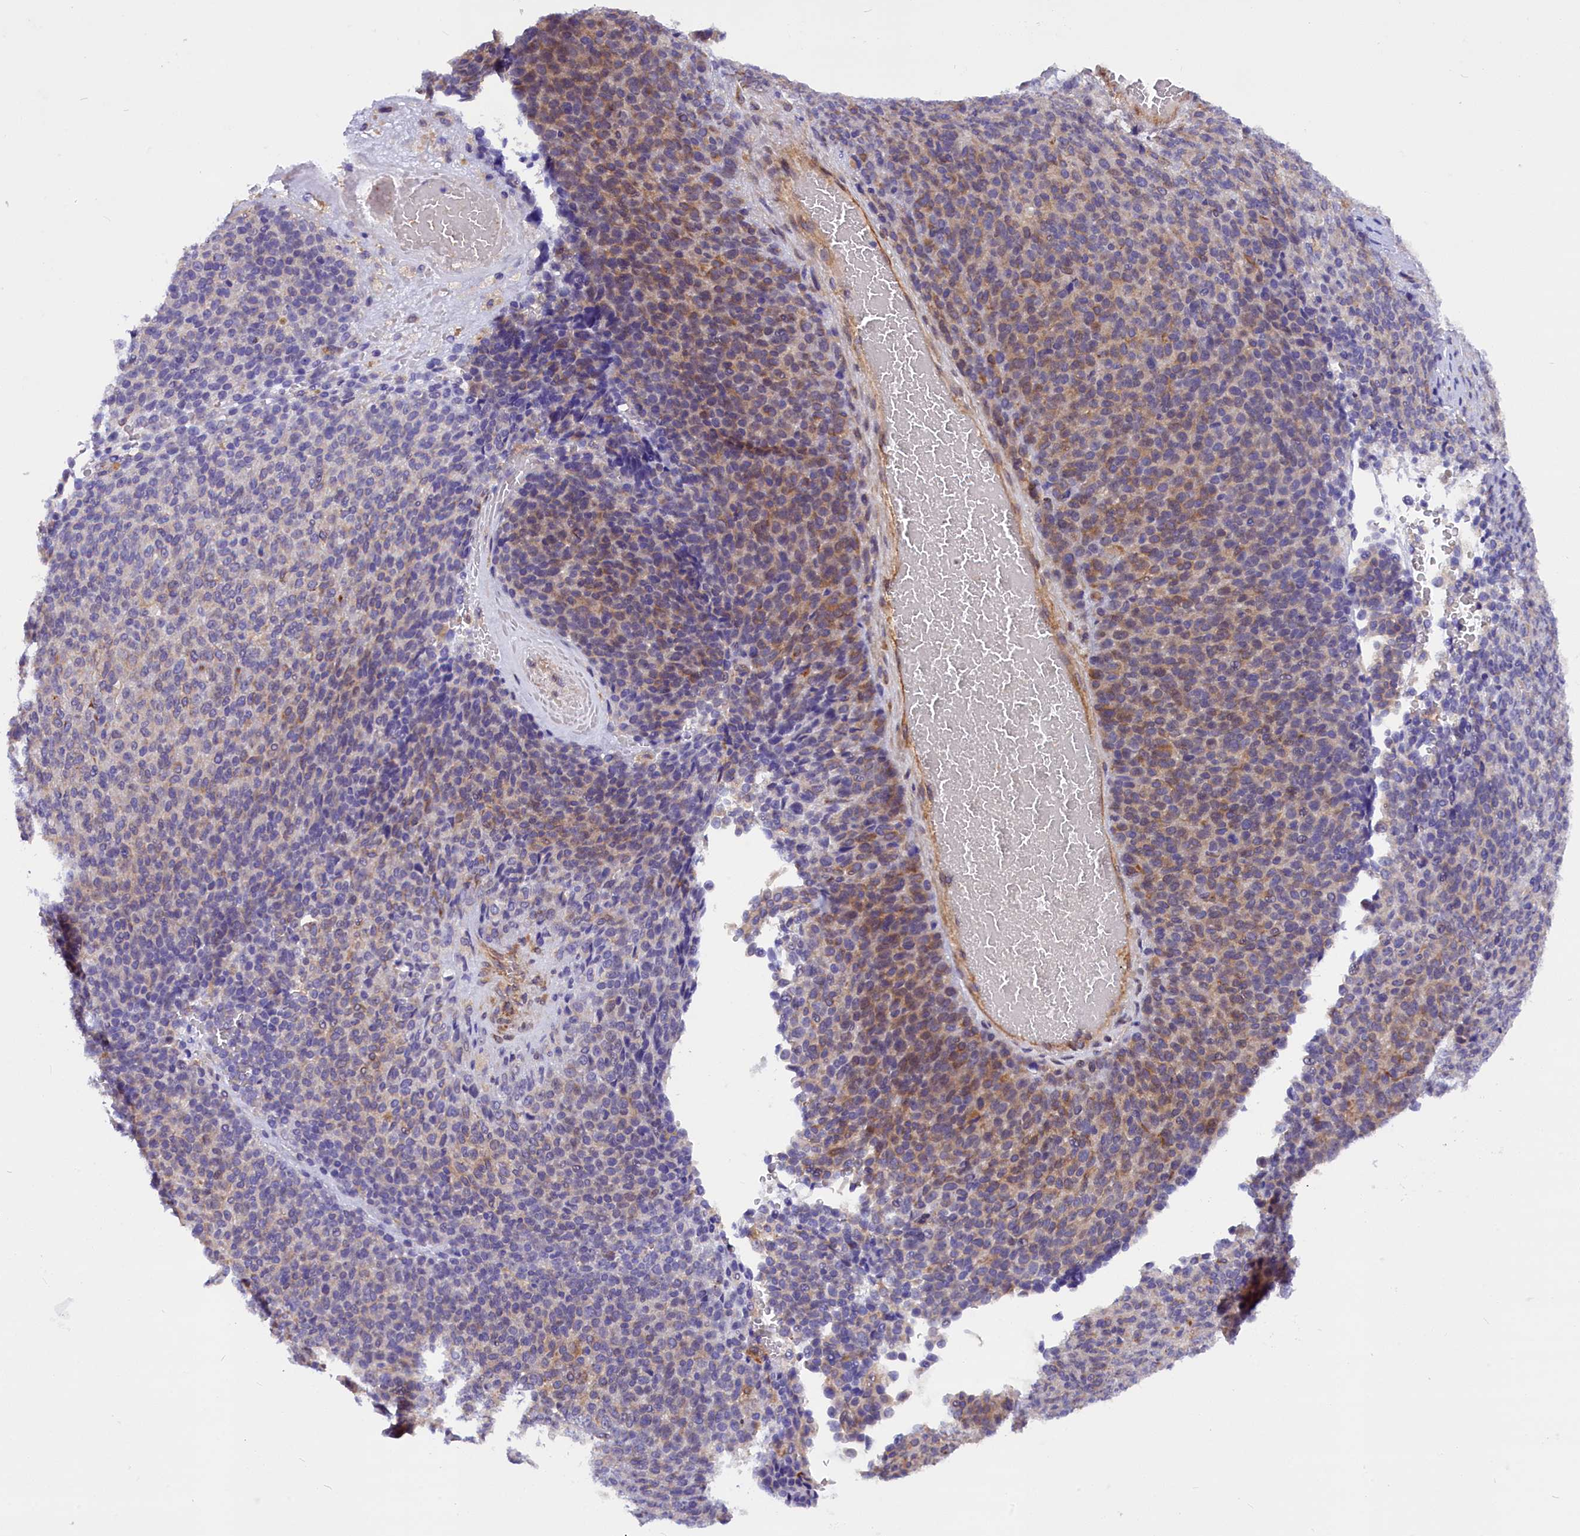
{"staining": {"intensity": "weak", "quantity": "25%-75%", "location": "cytoplasmic/membranous"}, "tissue": "melanoma", "cell_type": "Tumor cells", "image_type": "cancer", "snomed": [{"axis": "morphology", "description": "Malignant melanoma, Metastatic site"}, {"axis": "topography", "description": "Brain"}], "caption": "The photomicrograph exhibits a brown stain indicating the presence of a protein in the cytoplasmic/membranous of tumor cells in melanoma.", "gene": "MED20", "patient": {"sex": "female", "age": 56}}